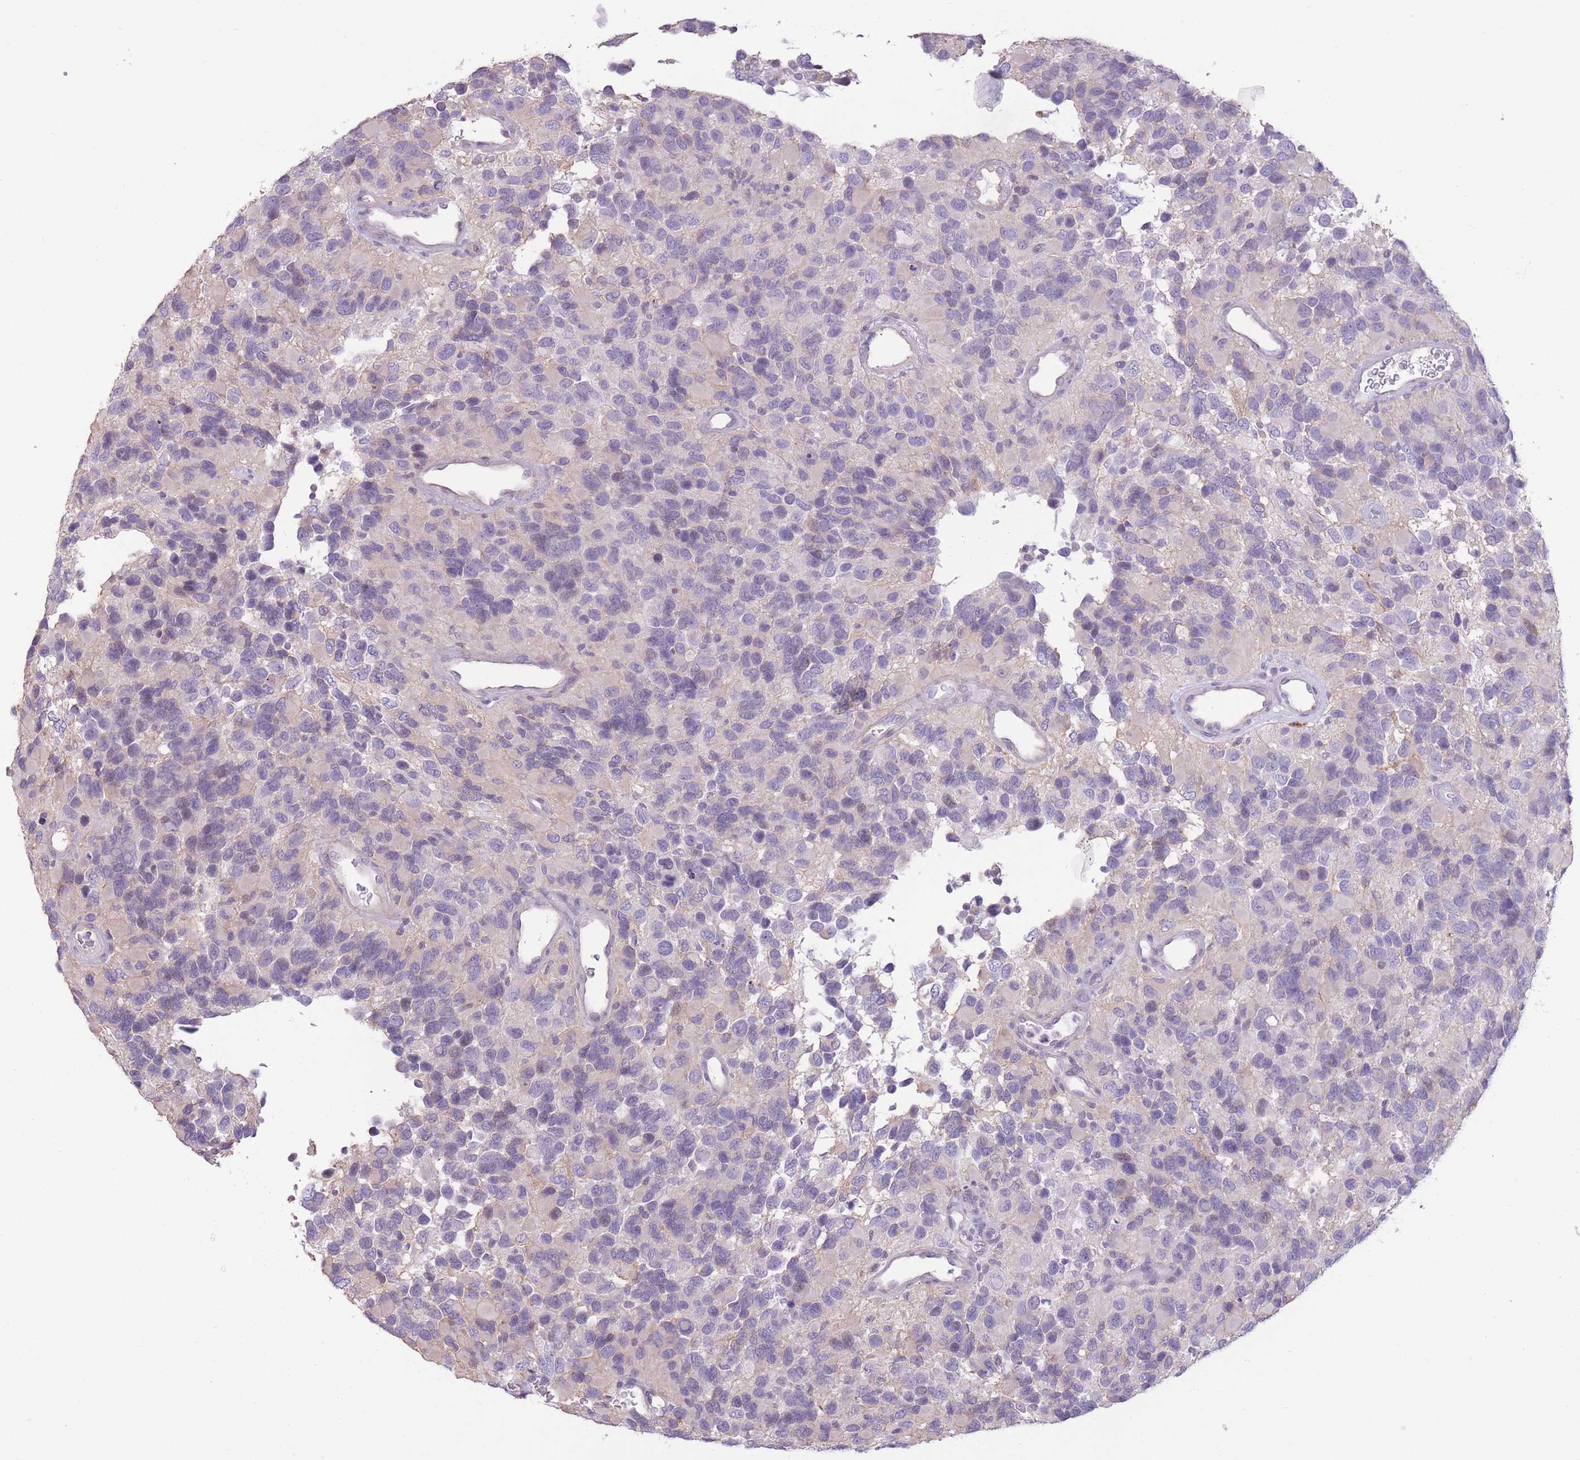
{"staining": {"intensity": "negative", "quantity": "none", "location": "none"}, "tissue": "glioma", "cell_type": "Tumor cells", "image_type": "cancer", "snomed": [{"axis": "morphology", "description": "Glioma, malignant, High grade"}, {"axis": "topography", "description": "Brain"}], "caption": "A high-resolution histopathology image shows IHC staining of glioma, which demonstrates no significant positivity in tumor cells.", "gene": "WDR70", "patient": {"sex": "male", "age": 77}}